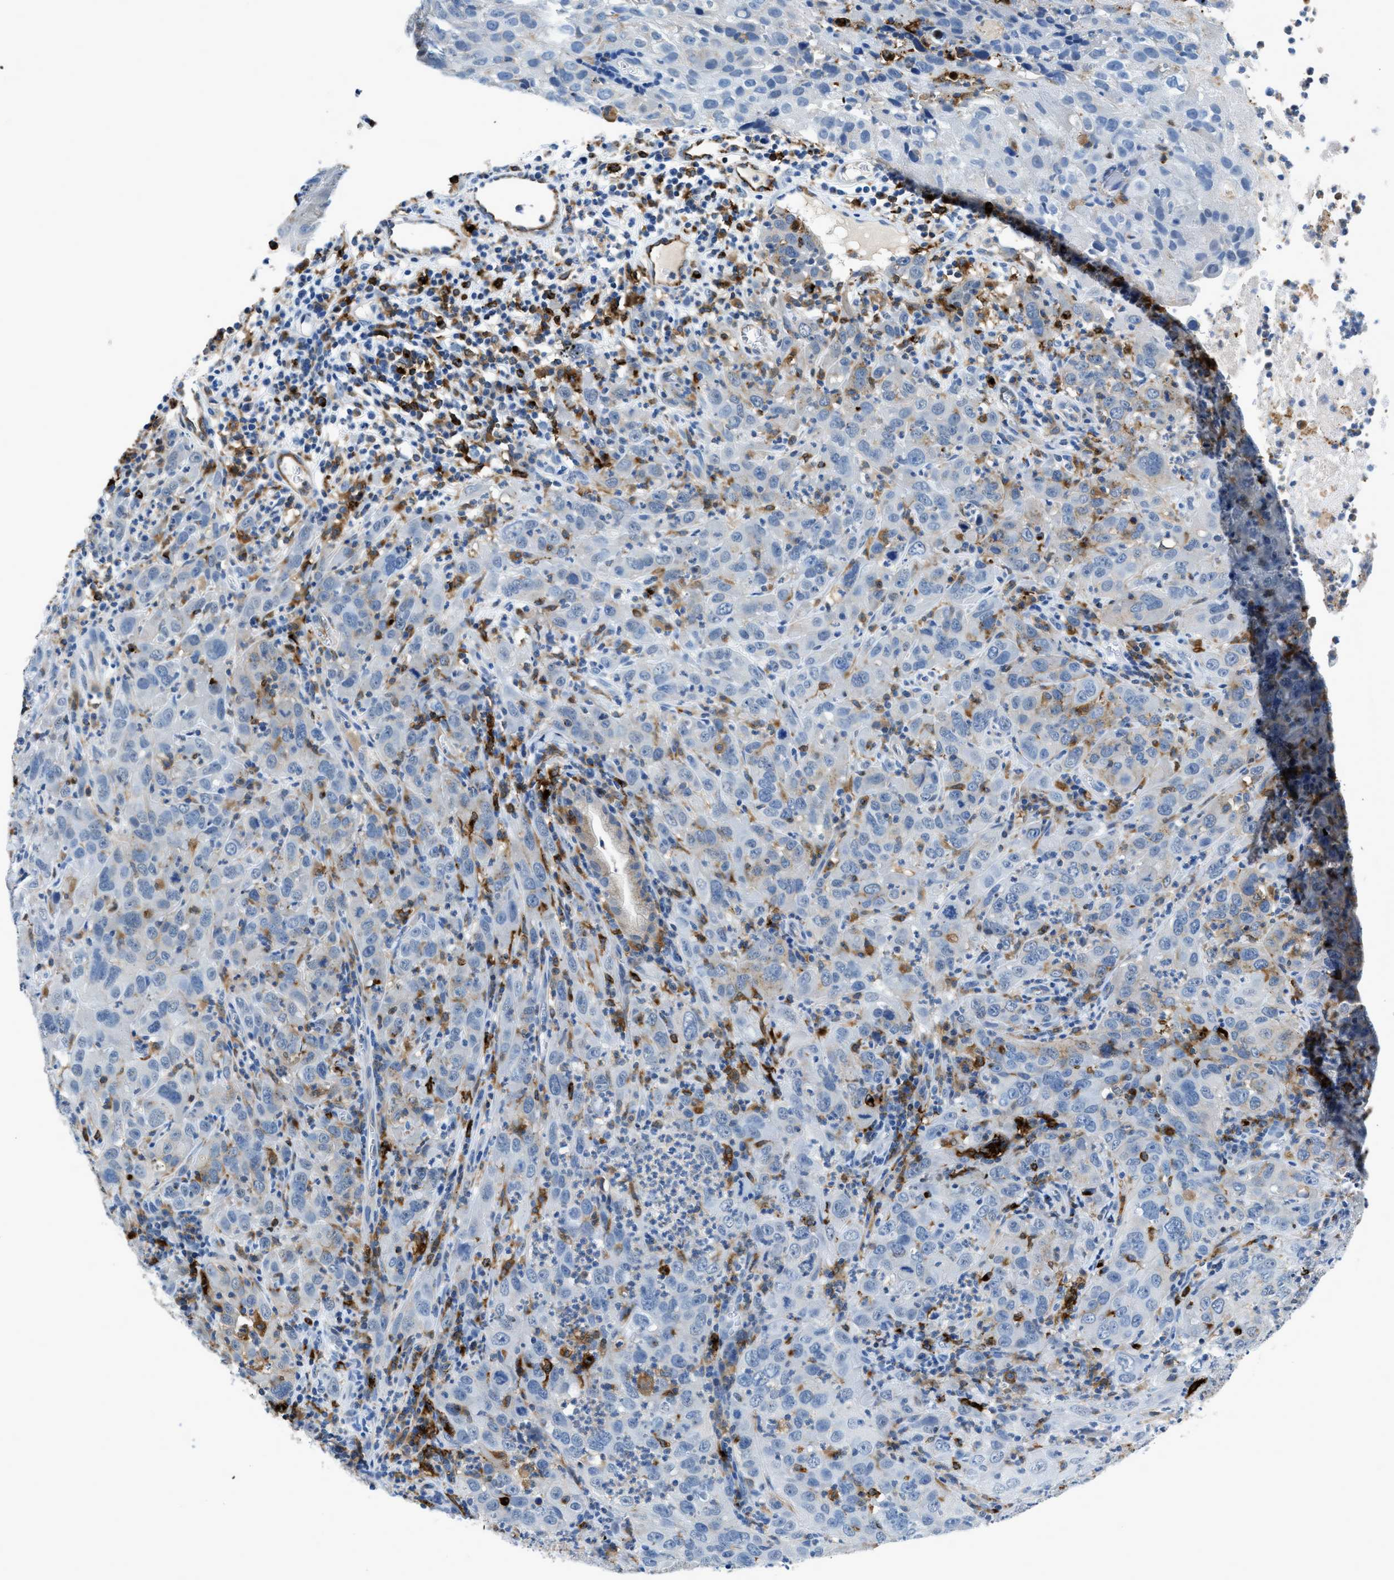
{"staining": {"intensity": "weak", "quantity": "<25%", "location": "cytoplasmic/membranous"}, "tissue": "cervical cancer", "cell_type": "Tumor cells", "image_type": "cancer", "snomed": [{"axis": "morphology", "description": "Squamous cell carcinoma, NOS"}, {"axis": "topography", "description": "Cervix"}], "caption": "Immunohistochemical staining of cervical cancer (squamous cell carcinoma) demonstrates no significant expression in tumor cells.", "gene": "CD226", "patient": {"sex": "female", "age": 32}}